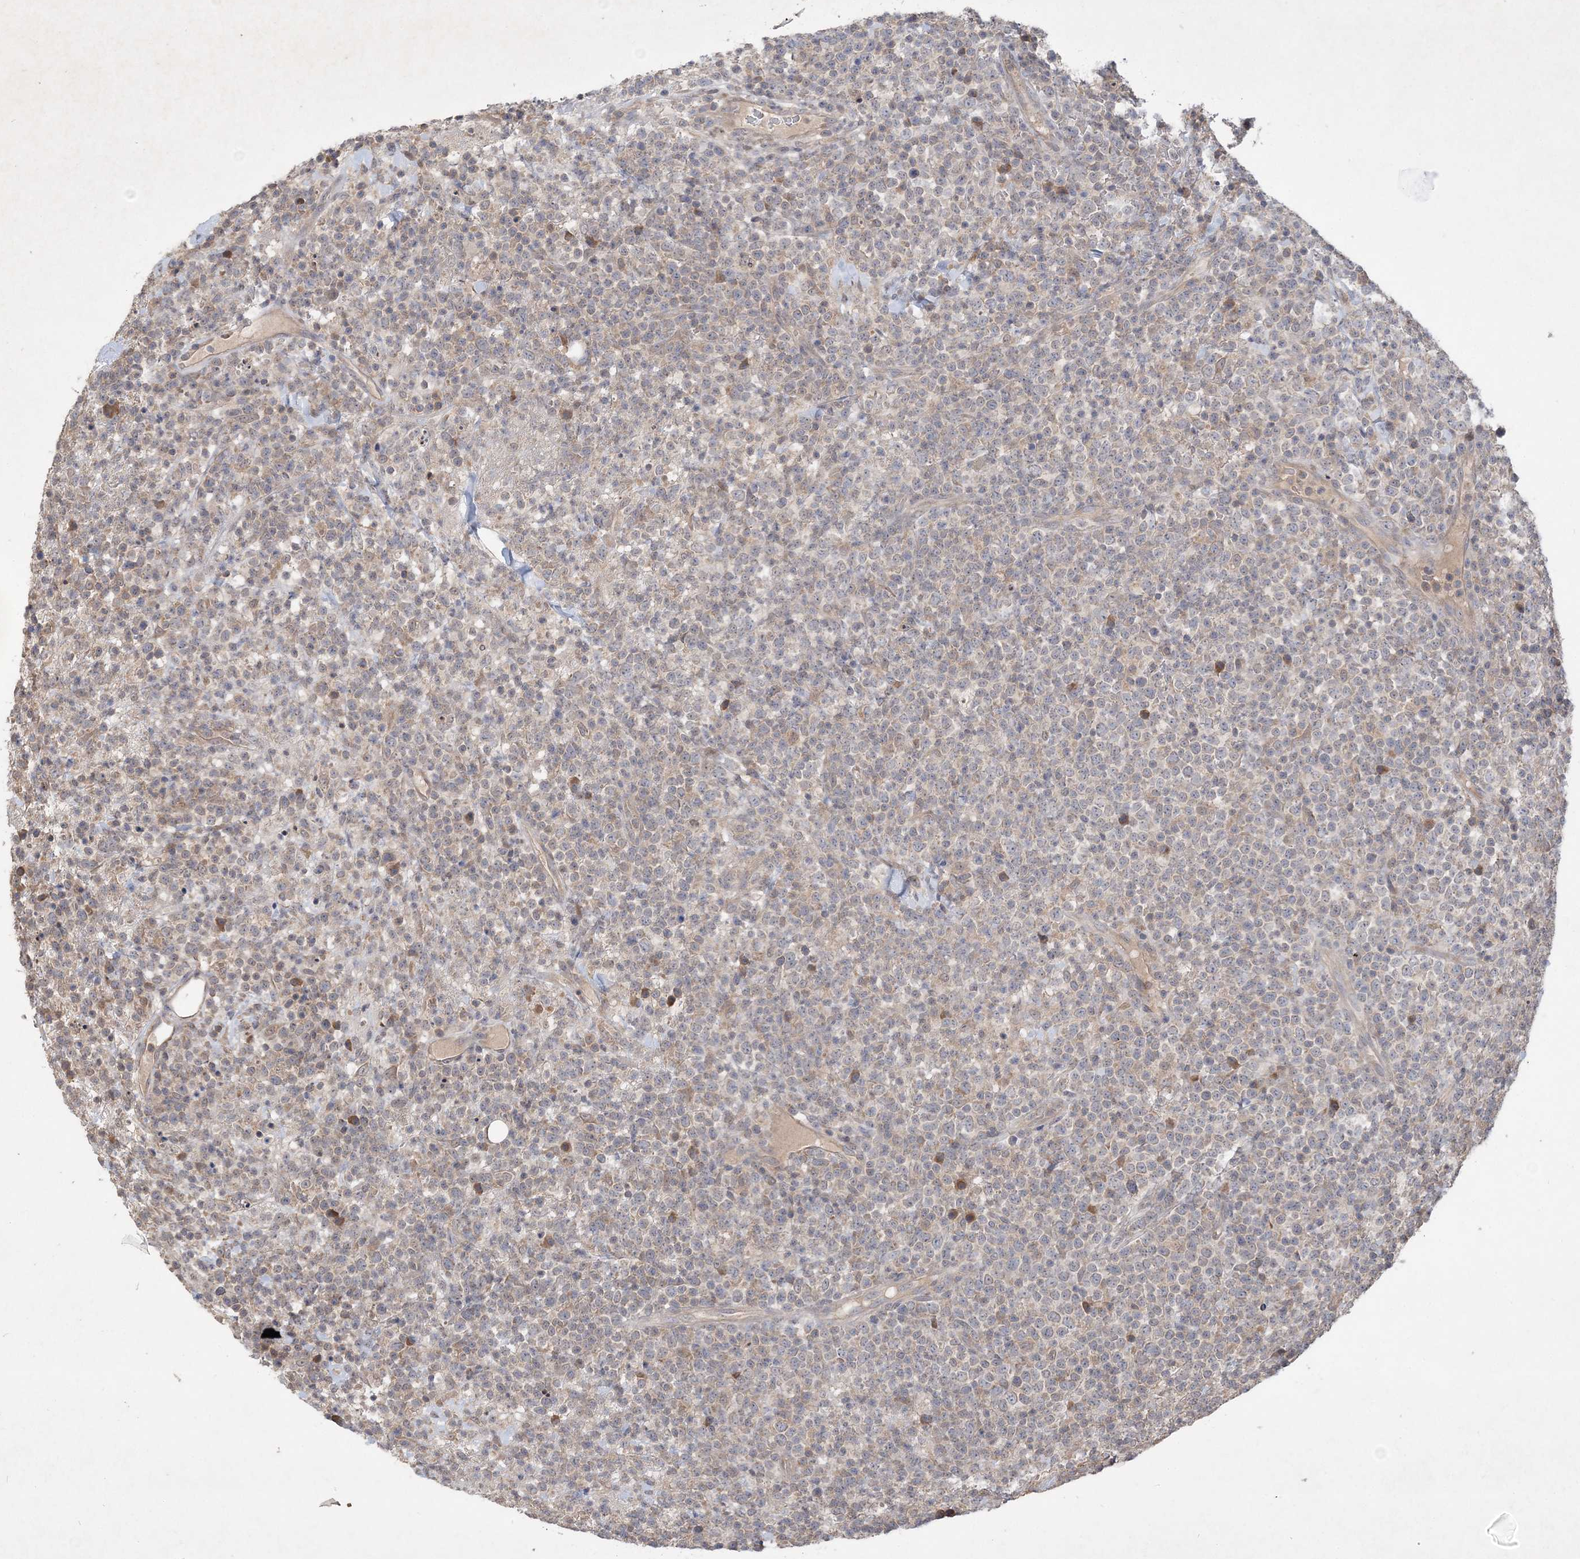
{"staining": {"intensity": "weak", "quantity": "<25%", "location": "cytoplasmic/membranous"}, "tissue": "lymphoma", "cell_type": "Tumor cells", "image_type": "cancer", "snomed": [{"axis": "morphology", "description": "Malignant lymphoma, non-Hodgkin's type, High grade"}, {"axis": "topography", "description": "Colon"}], "caption": "DAB immunohistochemical staining of high-grade malignant lymphoma, non-Hodgkin's type displays no significant expression in tumor cells.", "gene": "AKR7A2", "patient": {"sex": "female", "age": 53}}